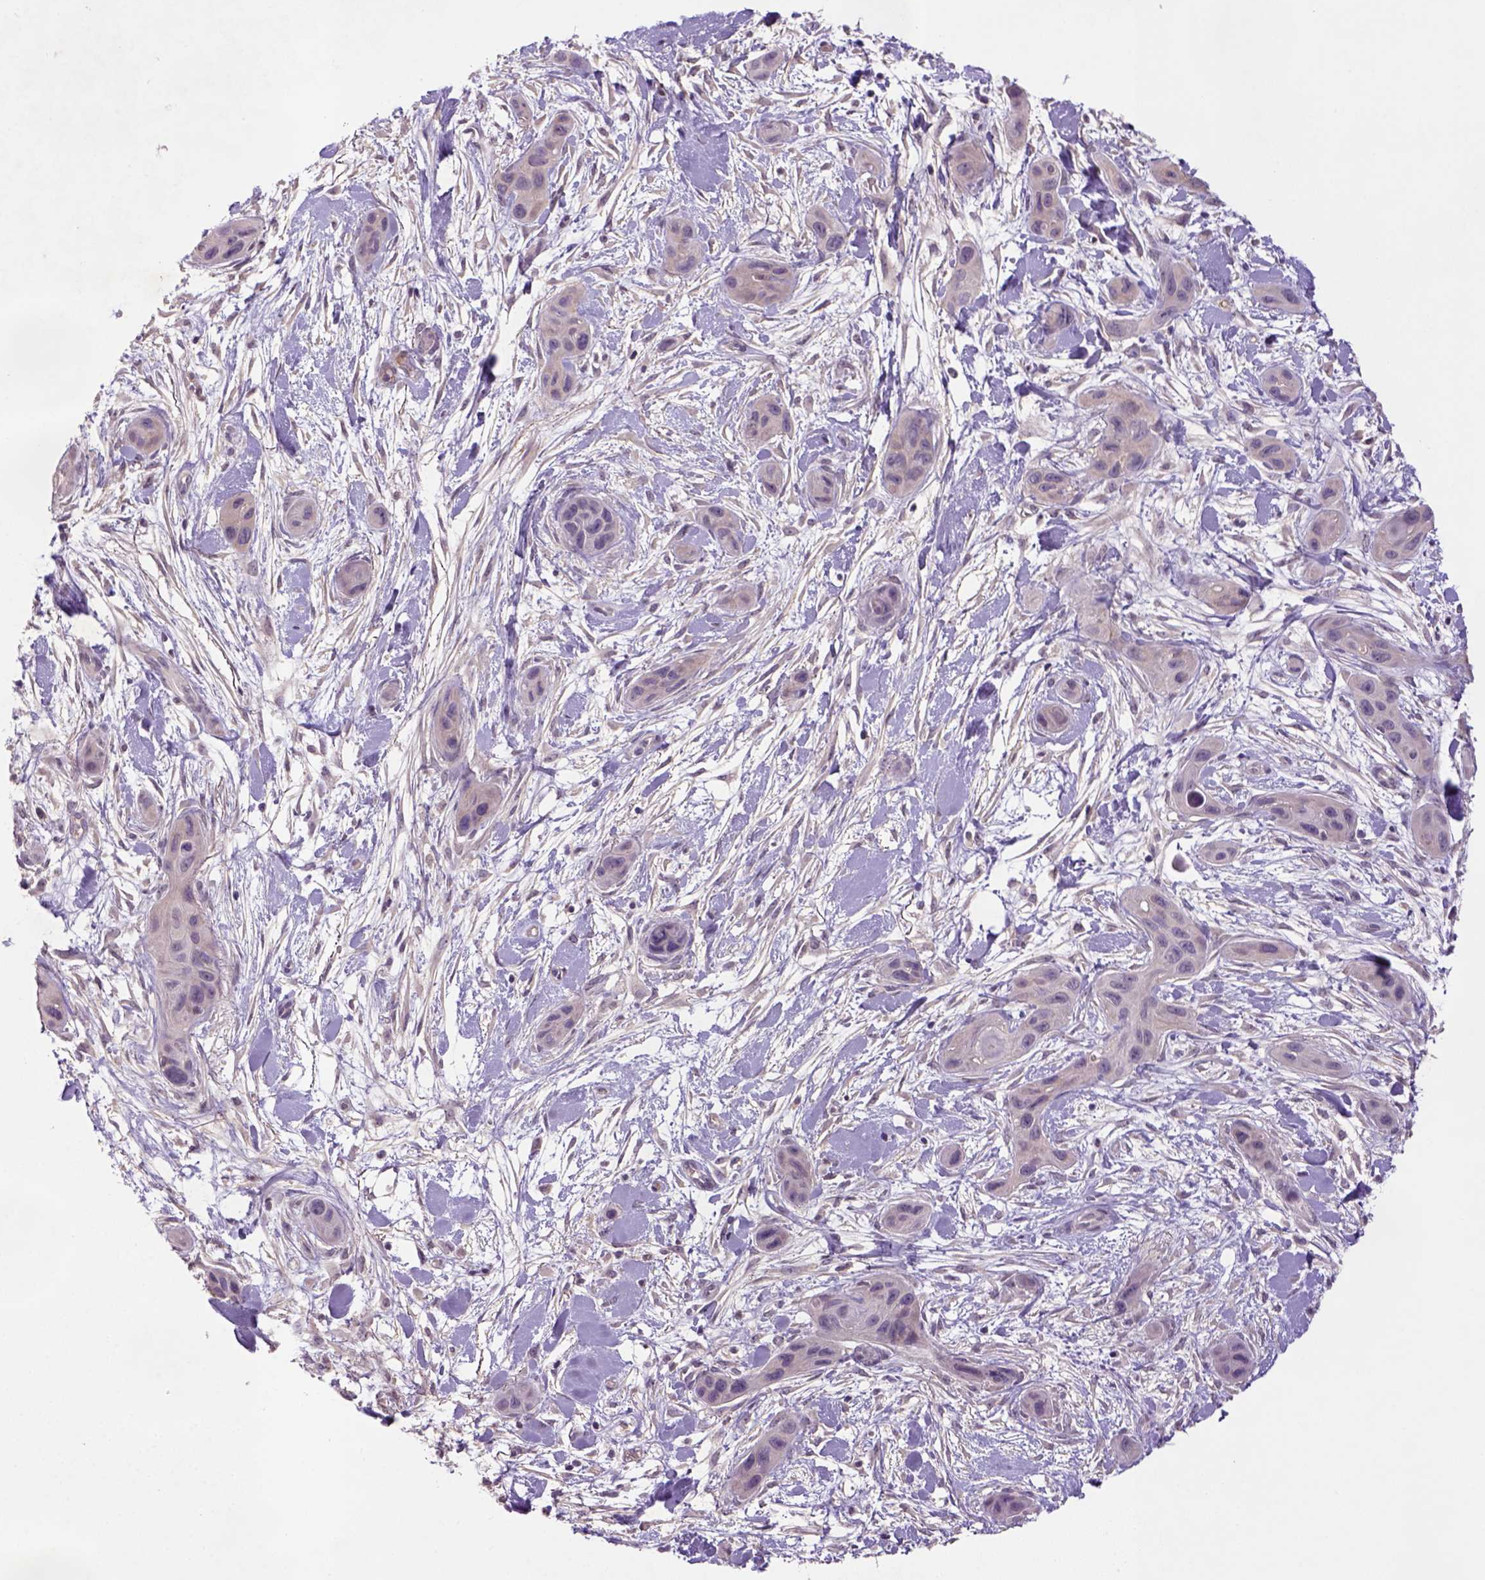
{"staining": {"intensity": "negative", "quantity": "none", "location": "none"}, "tissue": "skin cancer", "cell_type": "Tumor cells", "image_type": "cancer", "snomed": [{"axis": "morphology", "description": "Squamous cell carcinoma, NOS"}, {"axis": "topography", "description": "Skin"}], "caption": "This is an IHC photomicrograph of skin cancer. There is no staining in tumor cells.", "gene": "NLGN2", "patient": {"sex": "male", "age": 79}}